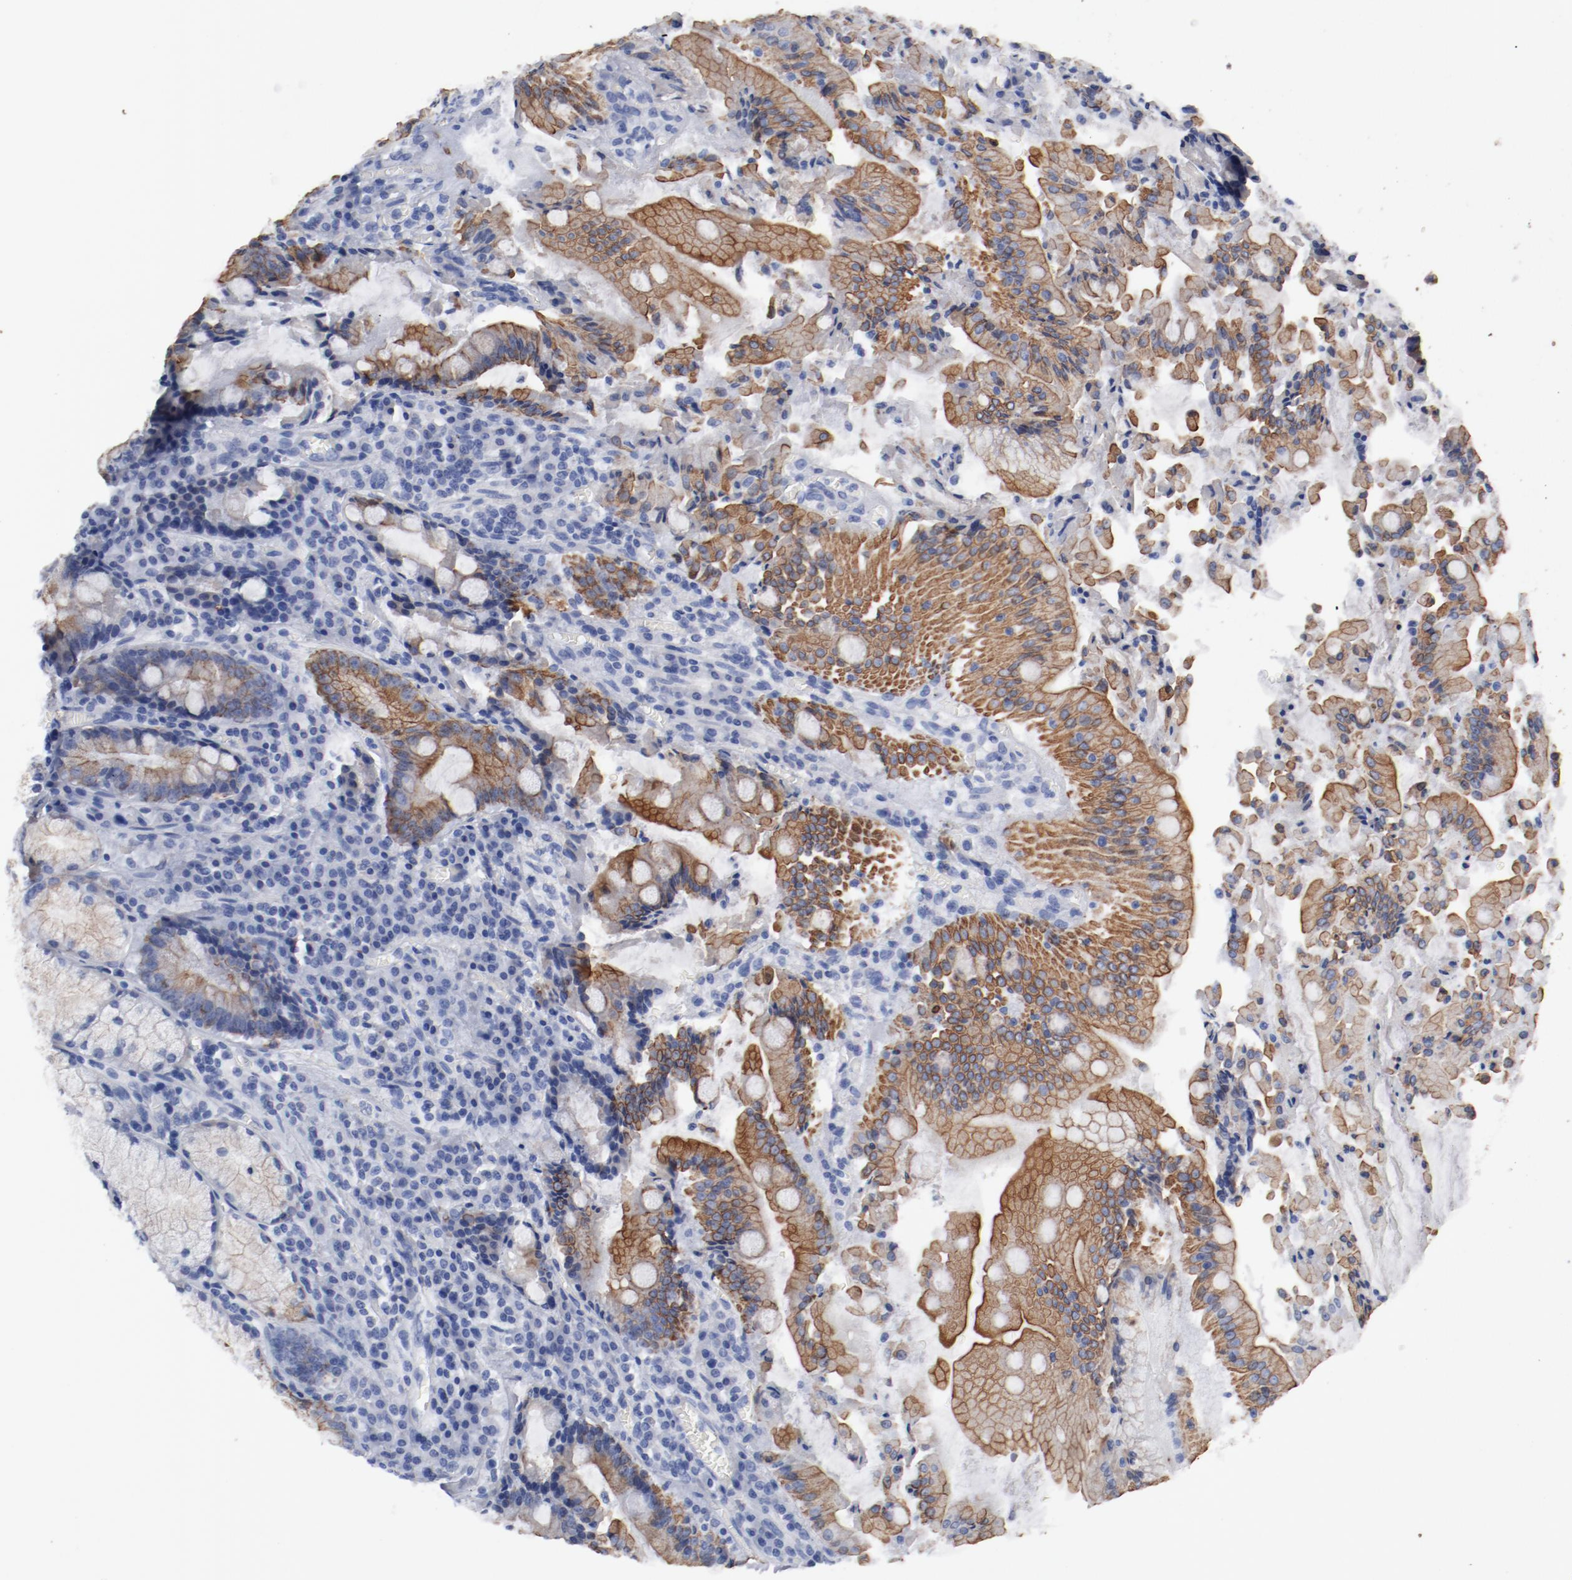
{"staining": {"intensity": "moderate", "quantity": ">75%", "location": "cytoplasmic/membranous"}, "tissue": "stomach", "cell_type": "Glandular cells", "image_type": "normal", "snomed": [{"axis": "morphology", "description": "Normal tissue, NOS"}, {"axis": "topography", "description": "Stomach, lower"}], "caption": "DAB (3,3'-diaminobenzidine) immunohistochemical staining of benign human stomach shows moderate cytoplasmic/membranous protein staining in about >75% of glandular cells. The protein of interest is shown in brown color, while the nuclei are stained blue.", "gene": "TSPAN6", "patient": {"sex": "male", "age": 56}}